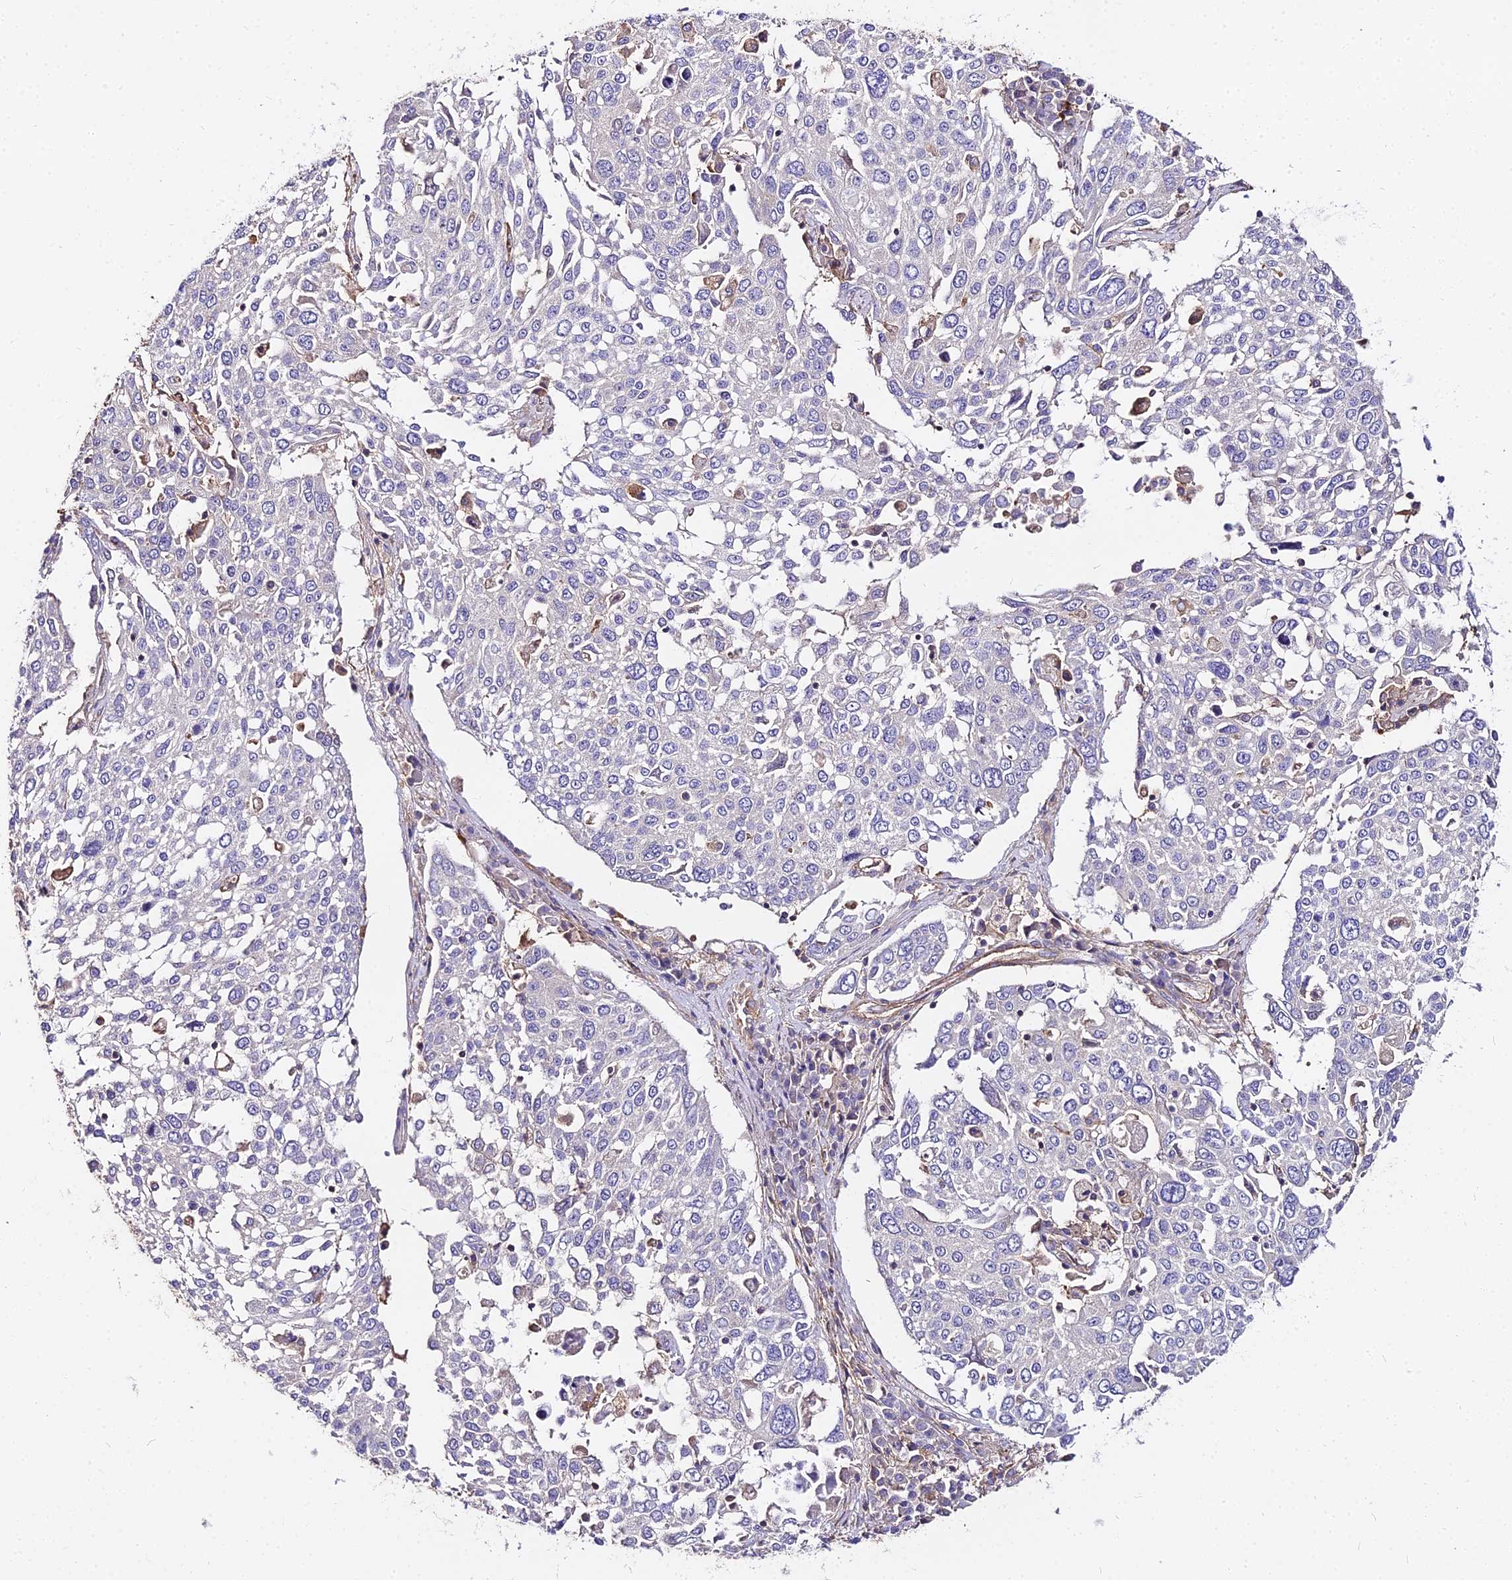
{"staining": {"intensity": "negative", "quantity": "none", "location": "none"}, "tissue": "lung cancer", "cell_type": "Tumor cells", "image_type": "cancer", "snomed": [{"axis": "morphology", "description": "Squamous cell carcinoma, NOS"}, {"axis": "topography", "description": "Lung"}], "caption": "This is an immunohistochemistry histopathology image of lung squamous cell carcinoma. There is no positivity in tumor cells.", "gene": "GLYAT", "patient": {"sex": "male", "age": 65}}